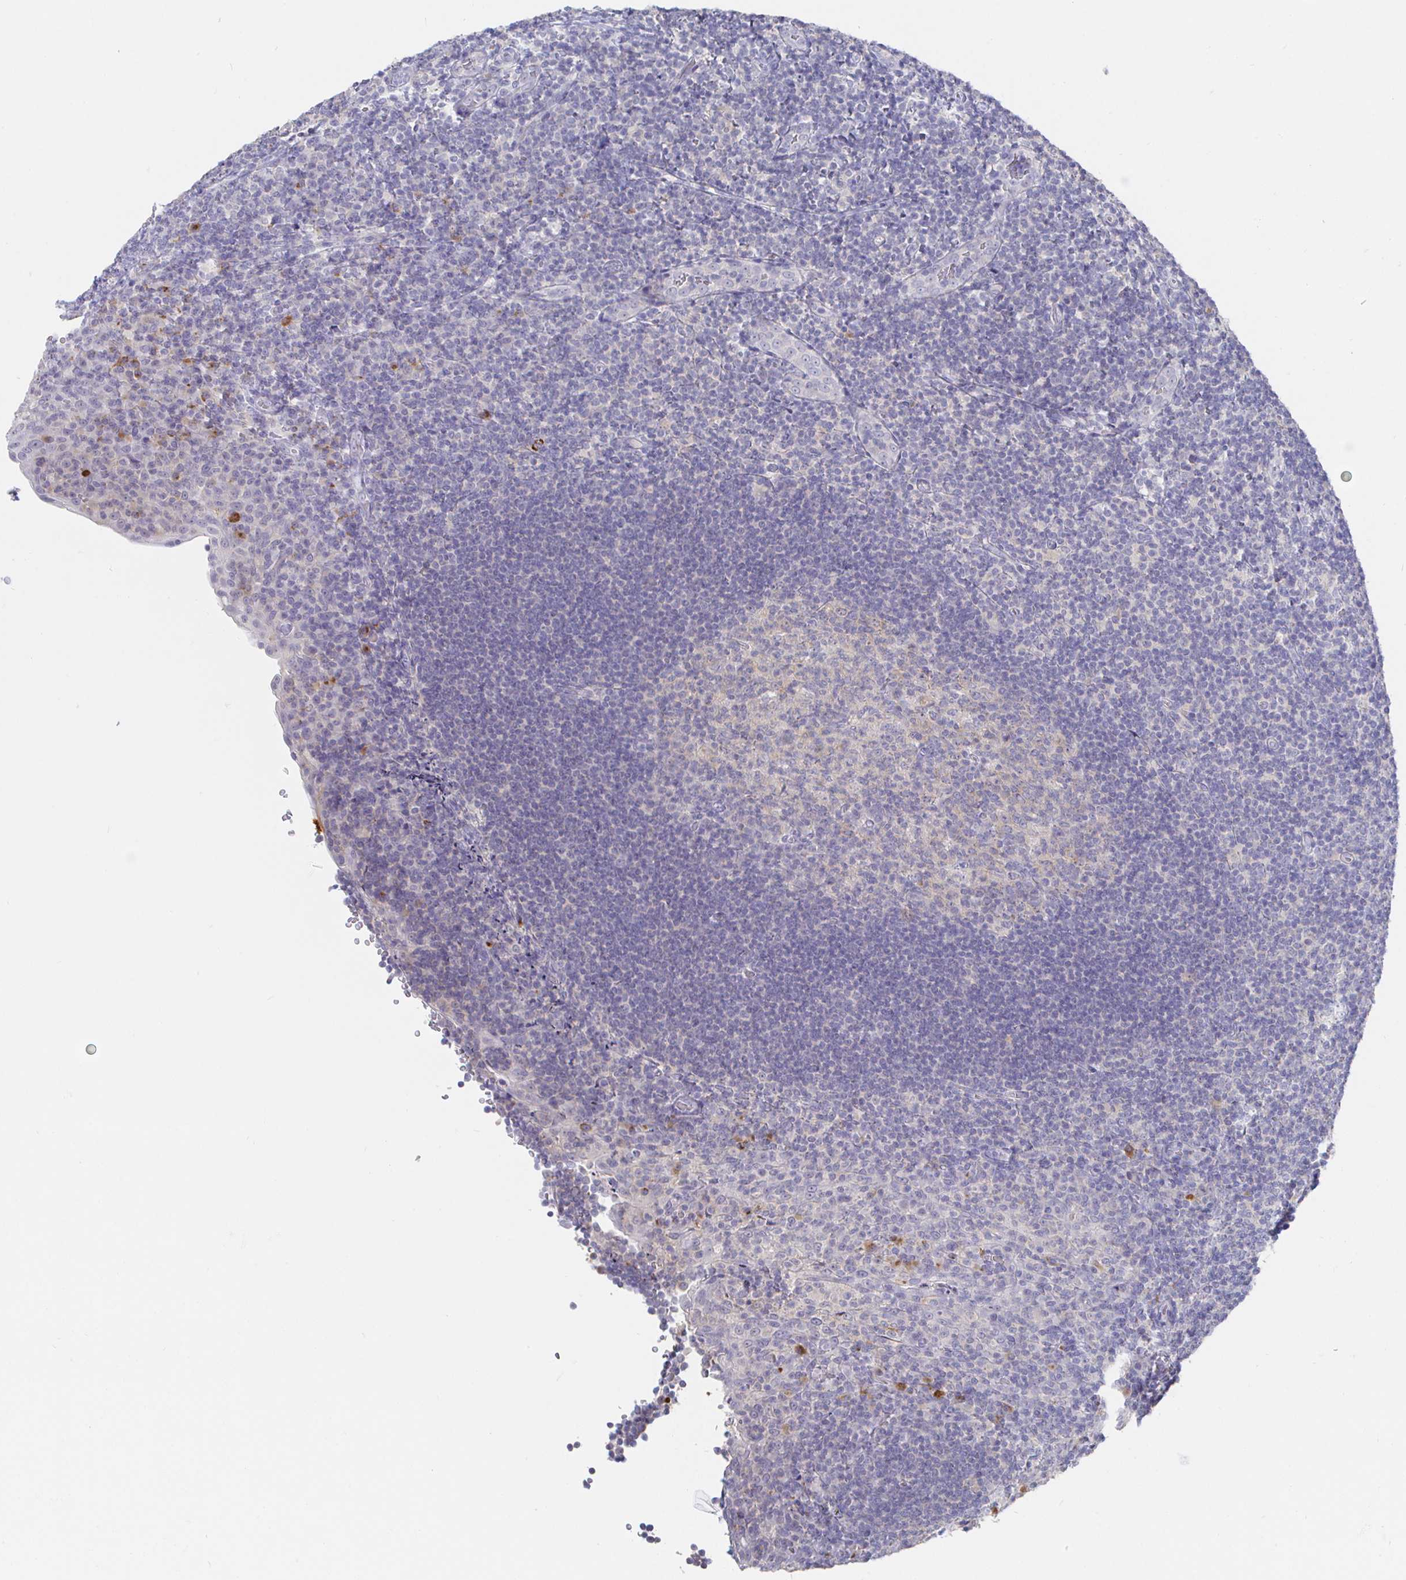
{"staining": {"intensity": "negative", "quantity": "none", "location": "none"}, "tissue": "tonsil", "cell_type": "Germinal center cells", "image_type": "normal", "snomed": [{"axis": "morphology", "description": "Normal tissue, NOS"}, {"axis": "topography", "description": "Tonsil"}], "caption": "This micrograph is of unremarkable tonsil stained with immunohistochemistry to label a protein in brown with the nuclei are counter-stained blue. There is no staining in germinal center cells. The staining was performed using DAB (3,3'-diaminobenzidine) to visualize the protein expression in brown, while the nuclei were stained in blue with hematoxylin (Magnification: 20x).", "gene": "LRRC23", "patient": {"sex": "male", "age": 17}}